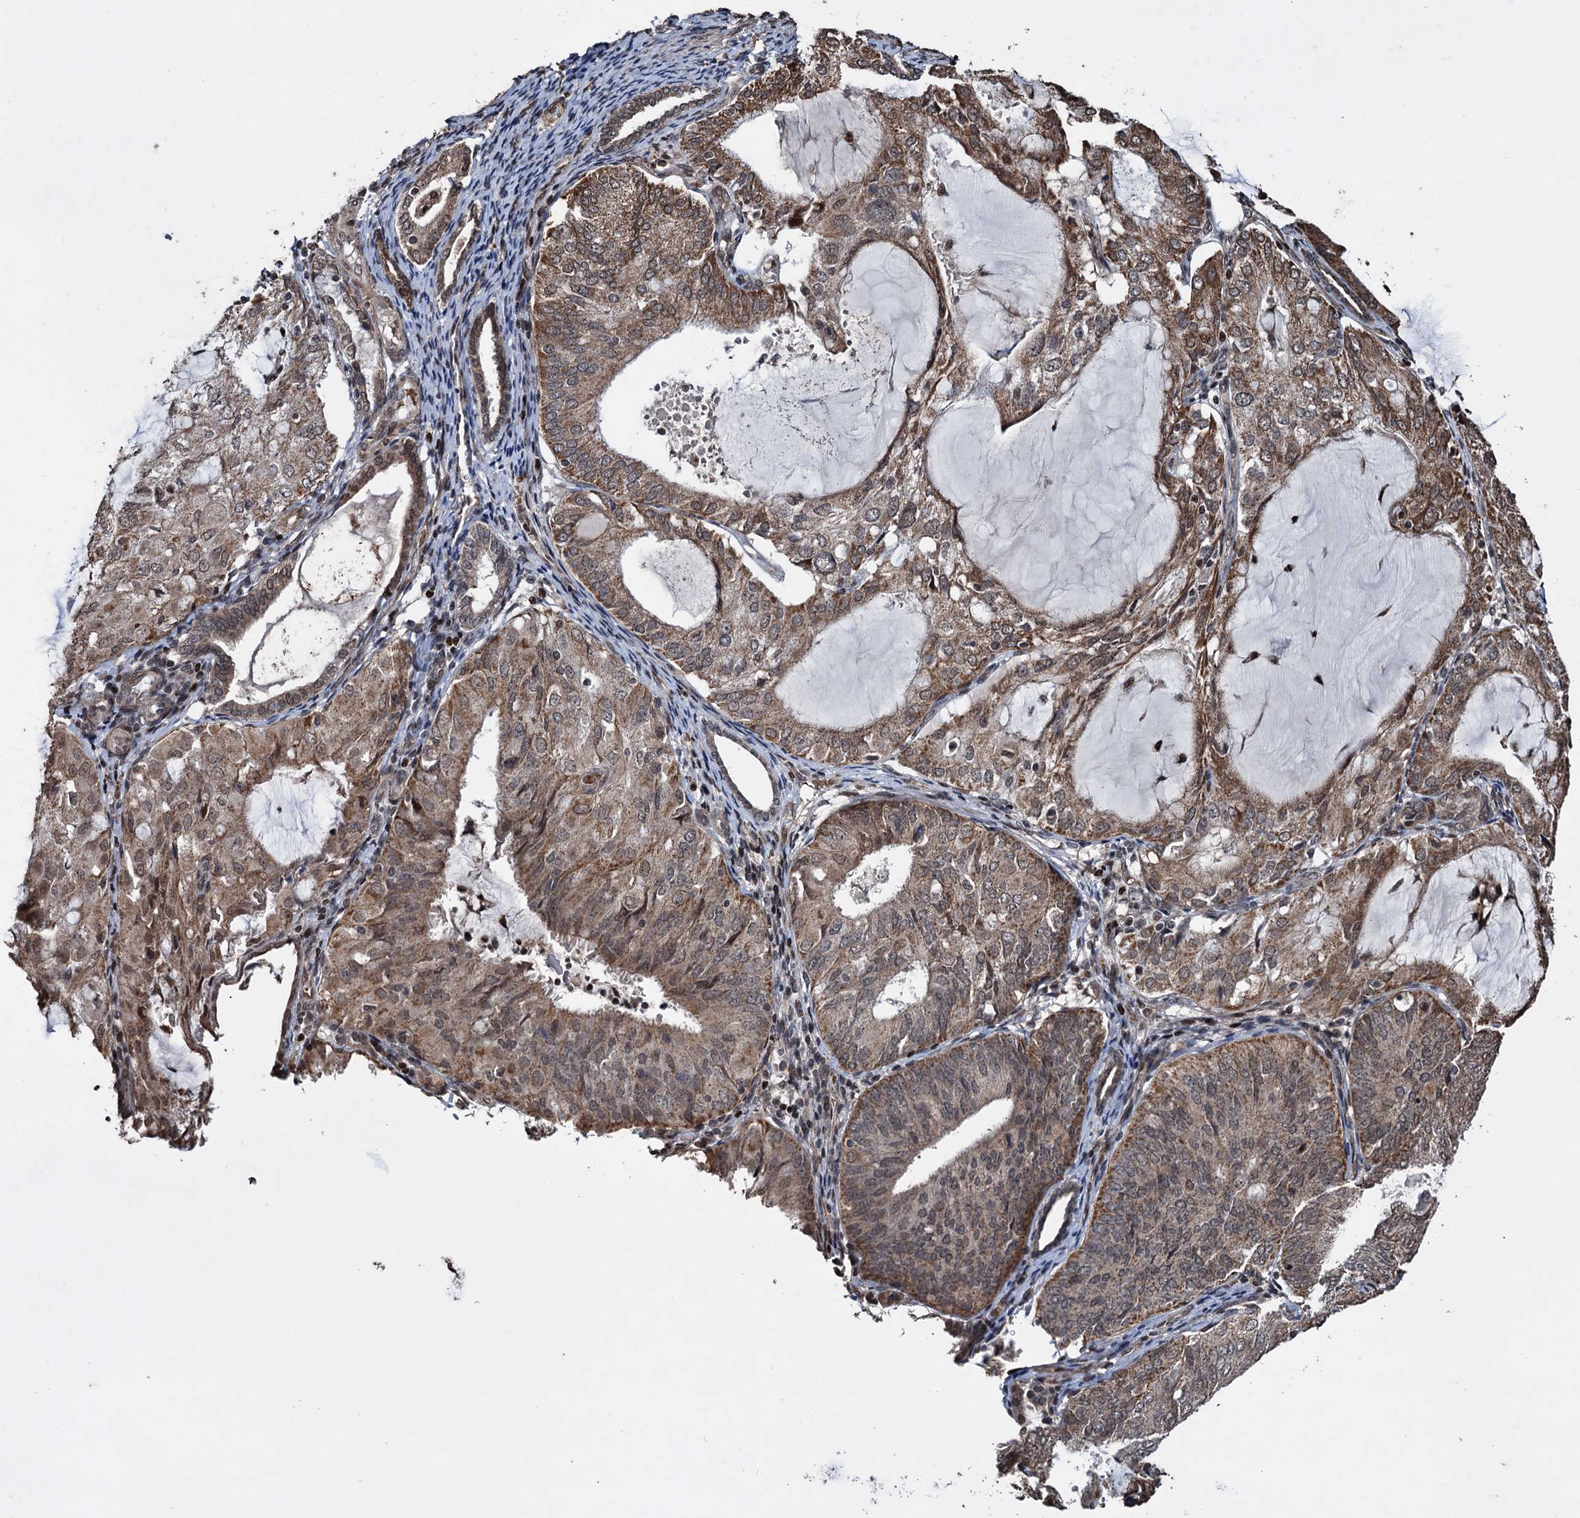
{"staining": {"intensity": "moderate", "quantity": ">75%", "location": "cytoplasmic/membranous"}, "tissue": "endometrial cancer", "cell_type": "Tumor cells", "image_type": "cancer", "snomed": [{"axis": "morphology", "description": "Adenocarcinoma, NOS"}, {"axis": "topography", "description": "Endometrium"}], "caption": "Immunohistochemistry histopathology image of neoplastic tissue: endometrial cancer (adenocarcinoma) stained using immunohistochemistry displays medium levels of moderate protein expression localized specifically in the cytoplasmic/membranous of tumor cells, appearing as a cytoplasmic/membranous brown color.", "gene": "EYA4", "patient": {"sex": "female", "age": 81}}